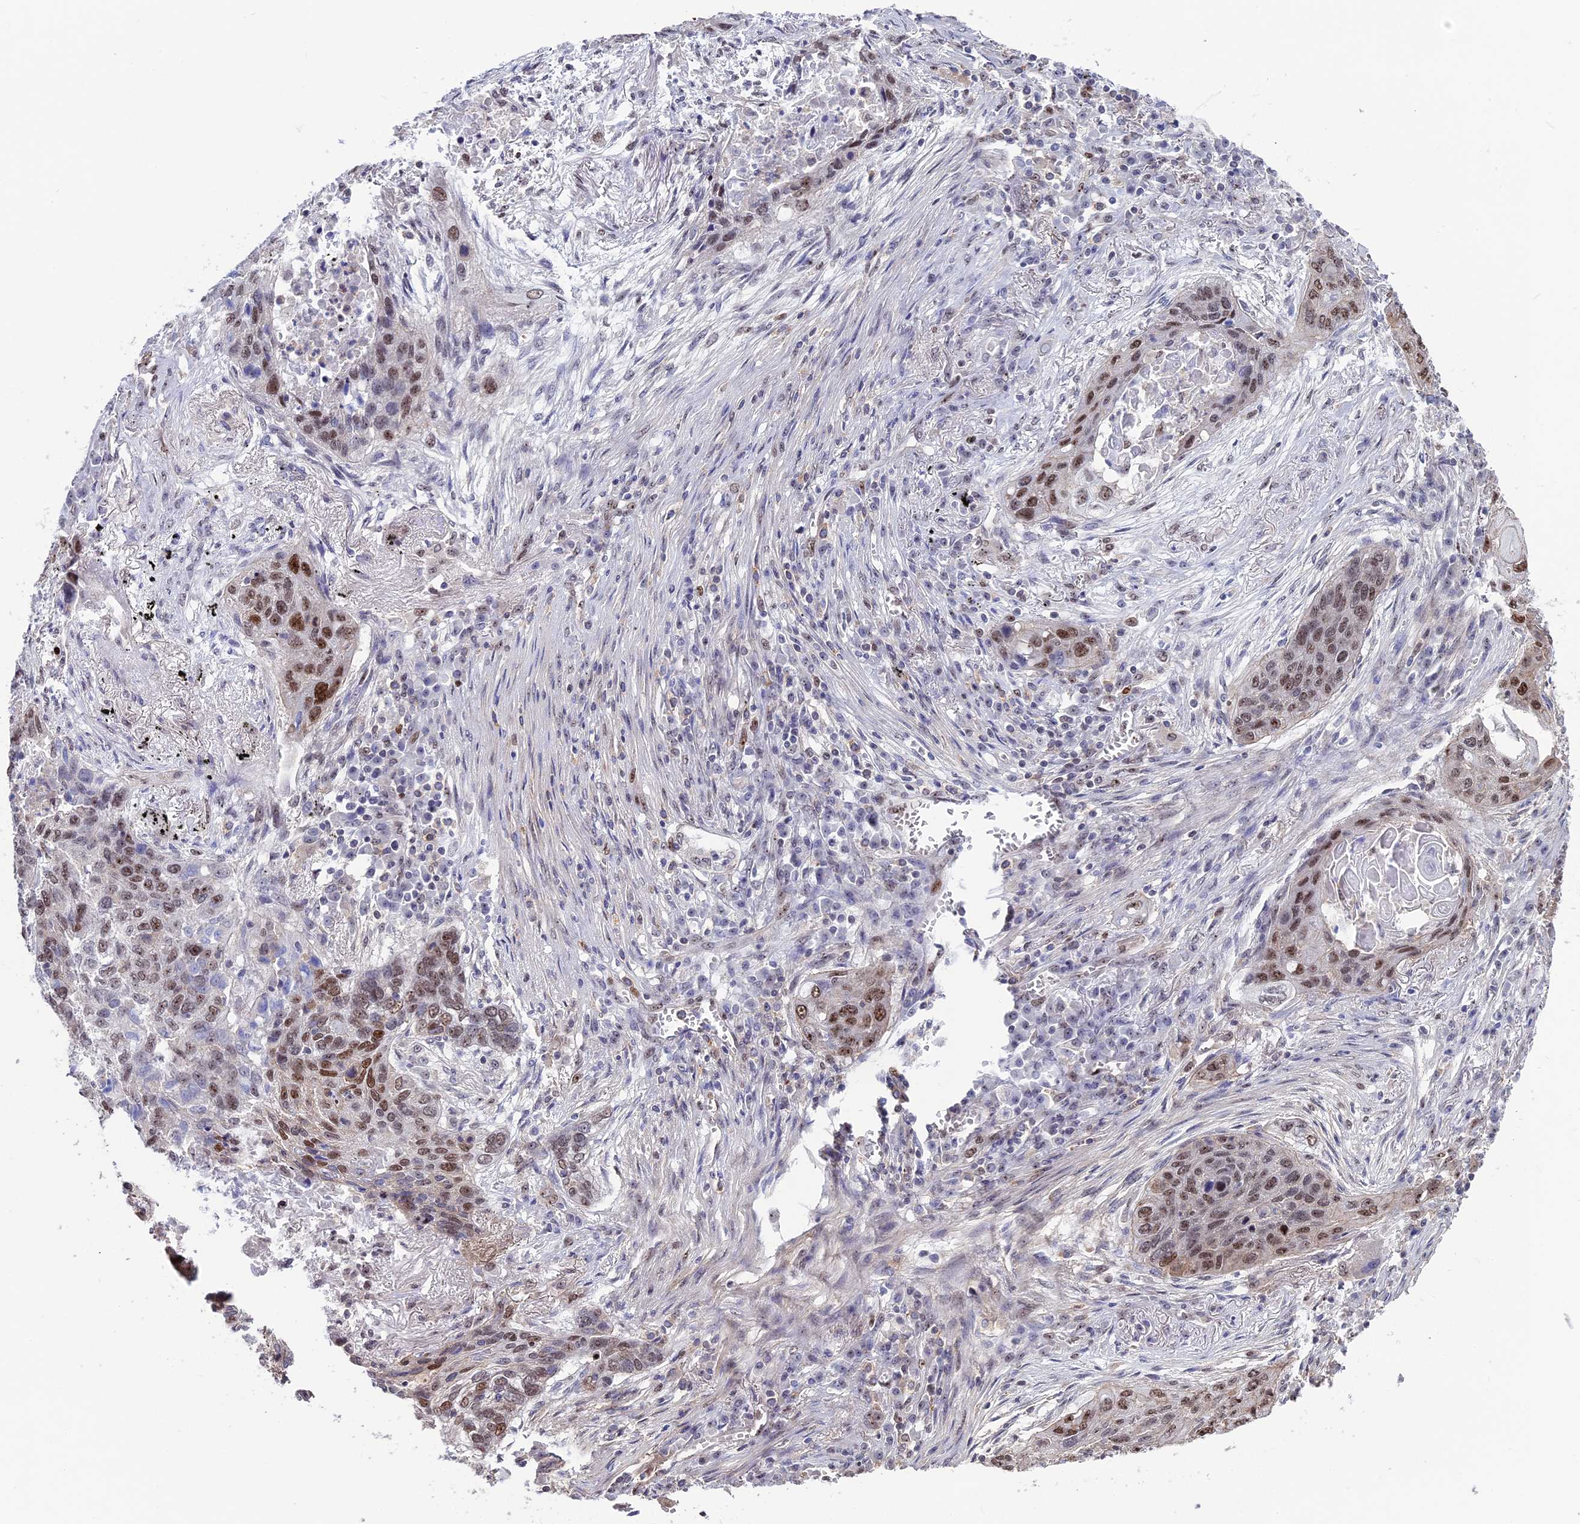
{"staining": {"intensity": "moderate", "quantity": "25%-75%", "location": "nuclear"}, "tissue": "lung cancer", "cell_type": "Tumor cells", "image_type": "cancer", "snomed": [{"axis": "morphology", "description": "Squamous cell carcinoma, NOS"}, {"axis": "topography", "description": "Lung"}], "caption": "Immunohistochemistry micrograph of human lung squamous cell carcinoma stained for a protein (brown), which shows medium levels of moderate nuclear positivity in approximately 25%-75% of tumor cells.", "gene": "CCDC86", "patient": {"sex": "female", "age": 63}}